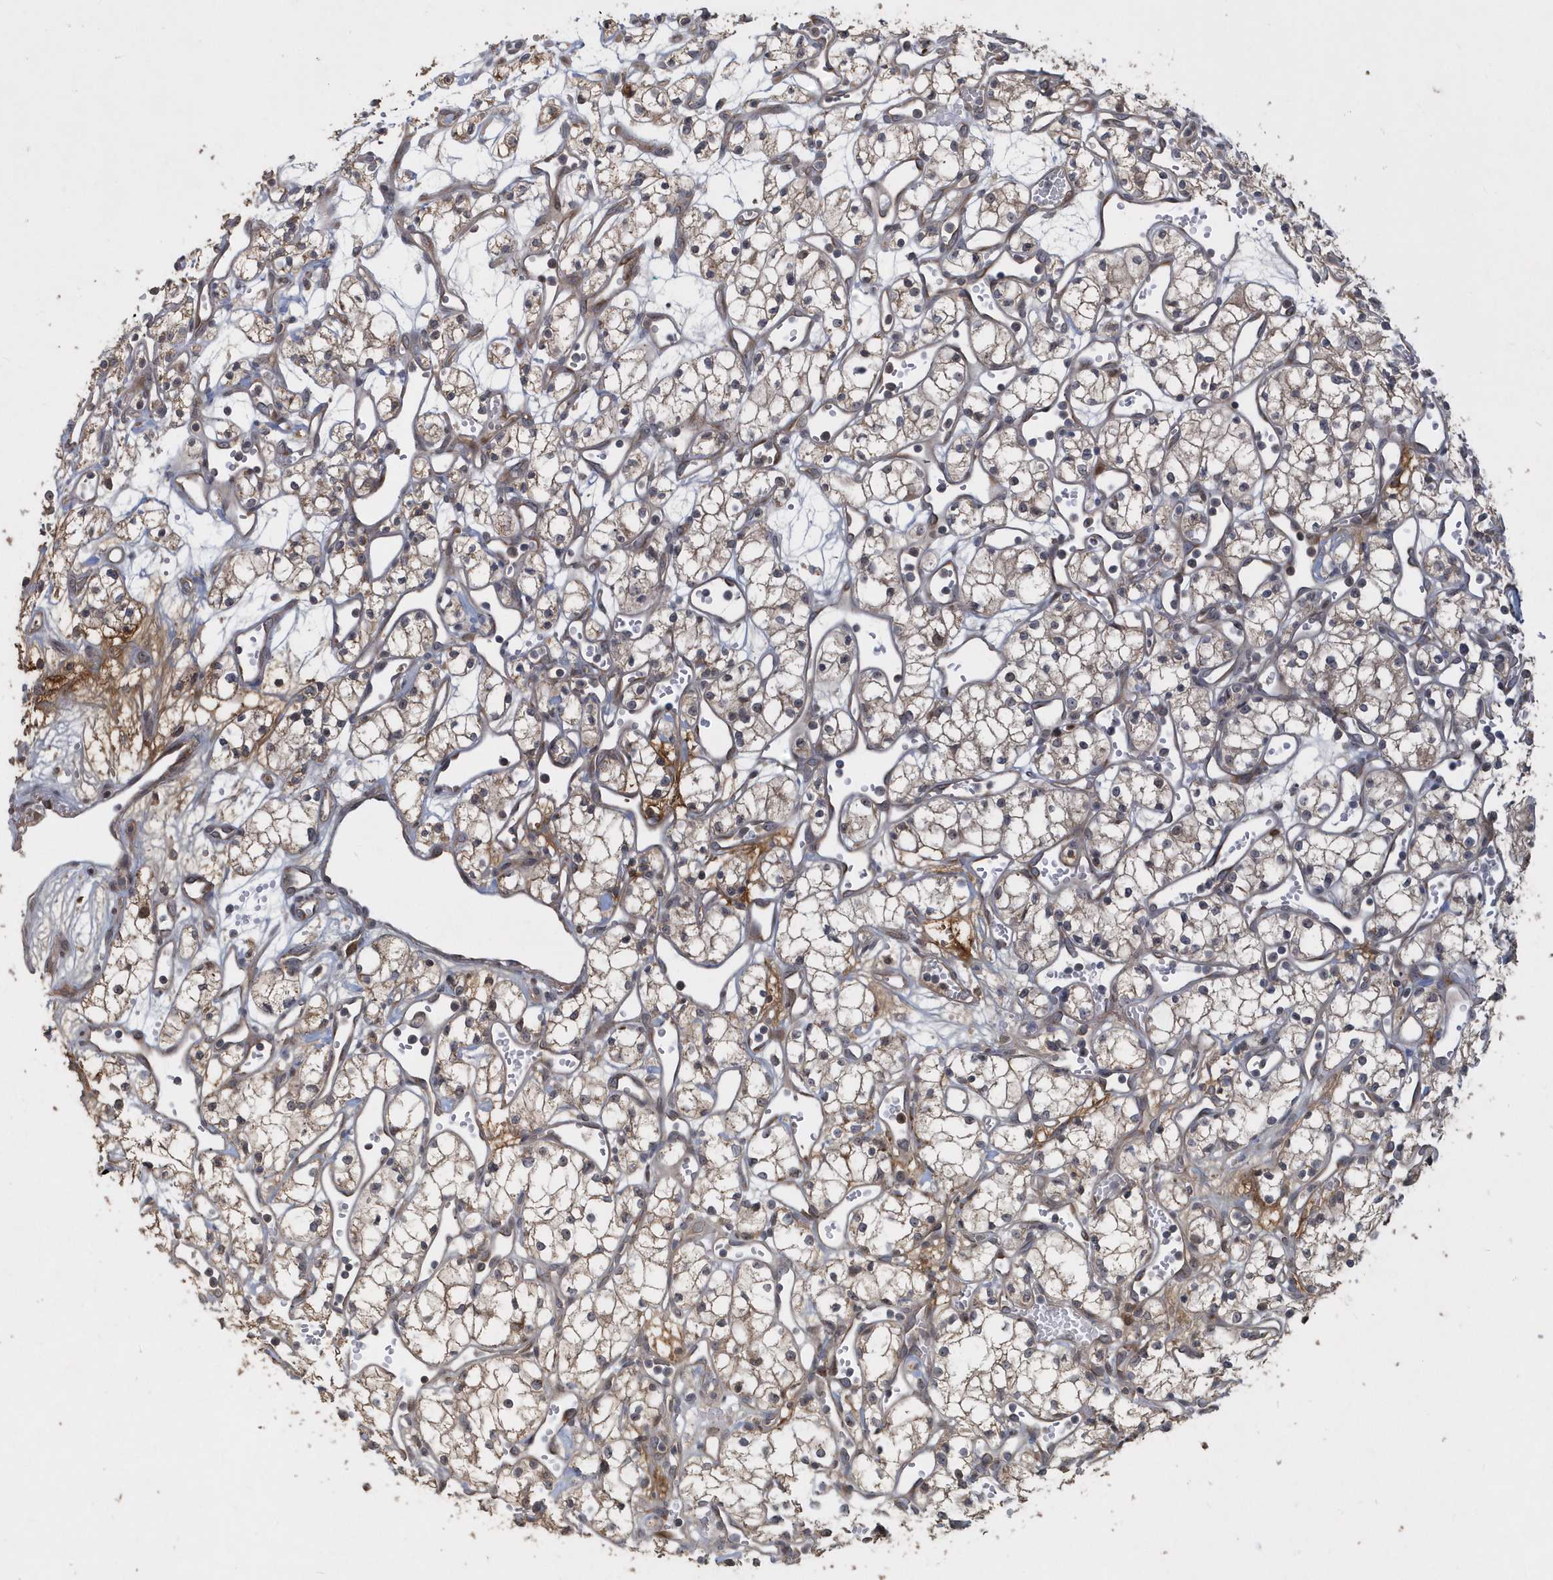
{"staining": {"intensity": "moderate", "quantity": "<25%", "location": "cytoplasmic/membranous"}, "tissue": "renal cancer", "cell_type": "Tumor cells", "image_type": "cancer", "snomed": [{"axis": "morphology", "description": "Adenocarcinoma, NOS"}, {"axis": "topography", "description": "Kidney"}], "caption": "Human renal cancer (adenocarcinoma) stained with a protein marker demonstrates moderate staining in tumor cells.", "gene": "TRAIP", "patient": {"sex": "male", "age": 59}}